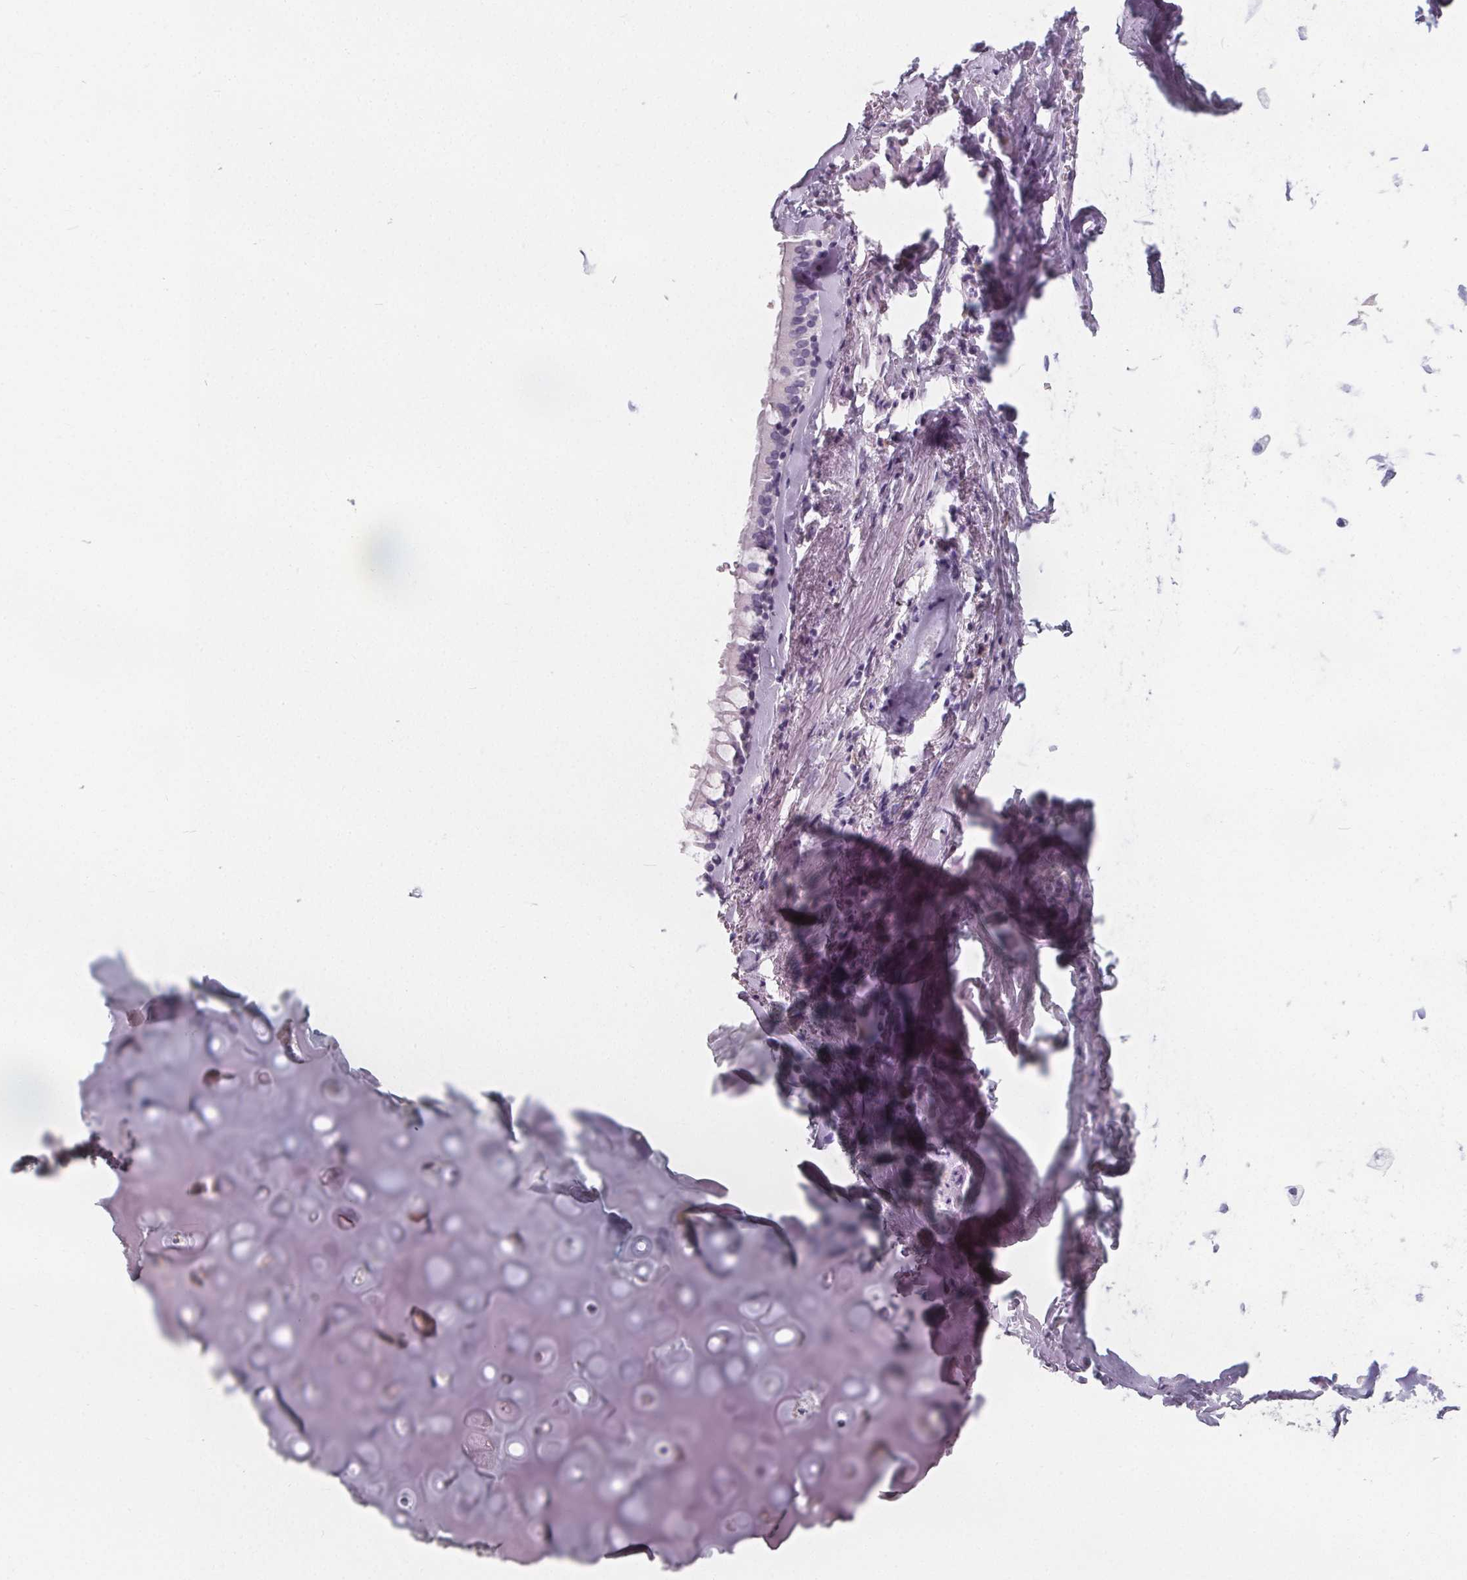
{"staining": {"intensity": "negative", "quantity": "none", "location": "none"}, "tissue": "adipose tissue", "cell_type": "Adipocytes", "image_type": "normal", "snomed": [{"axis": "morphology", "description": "Normal tissue, NOS"}, {"axis": "topography", "description": "Cartilage tissue"}, {"axis": "topography", "description": "Bronchus"}, {"axis": "topography", "description": "Peripheral nerve tissue"}], "caption": "There is no significant staining in adipocytes of adipose tissue. Nuclei are stained in blue.", "gene": "ADRB1", "patient": {"sex": "male", "age": 67}}